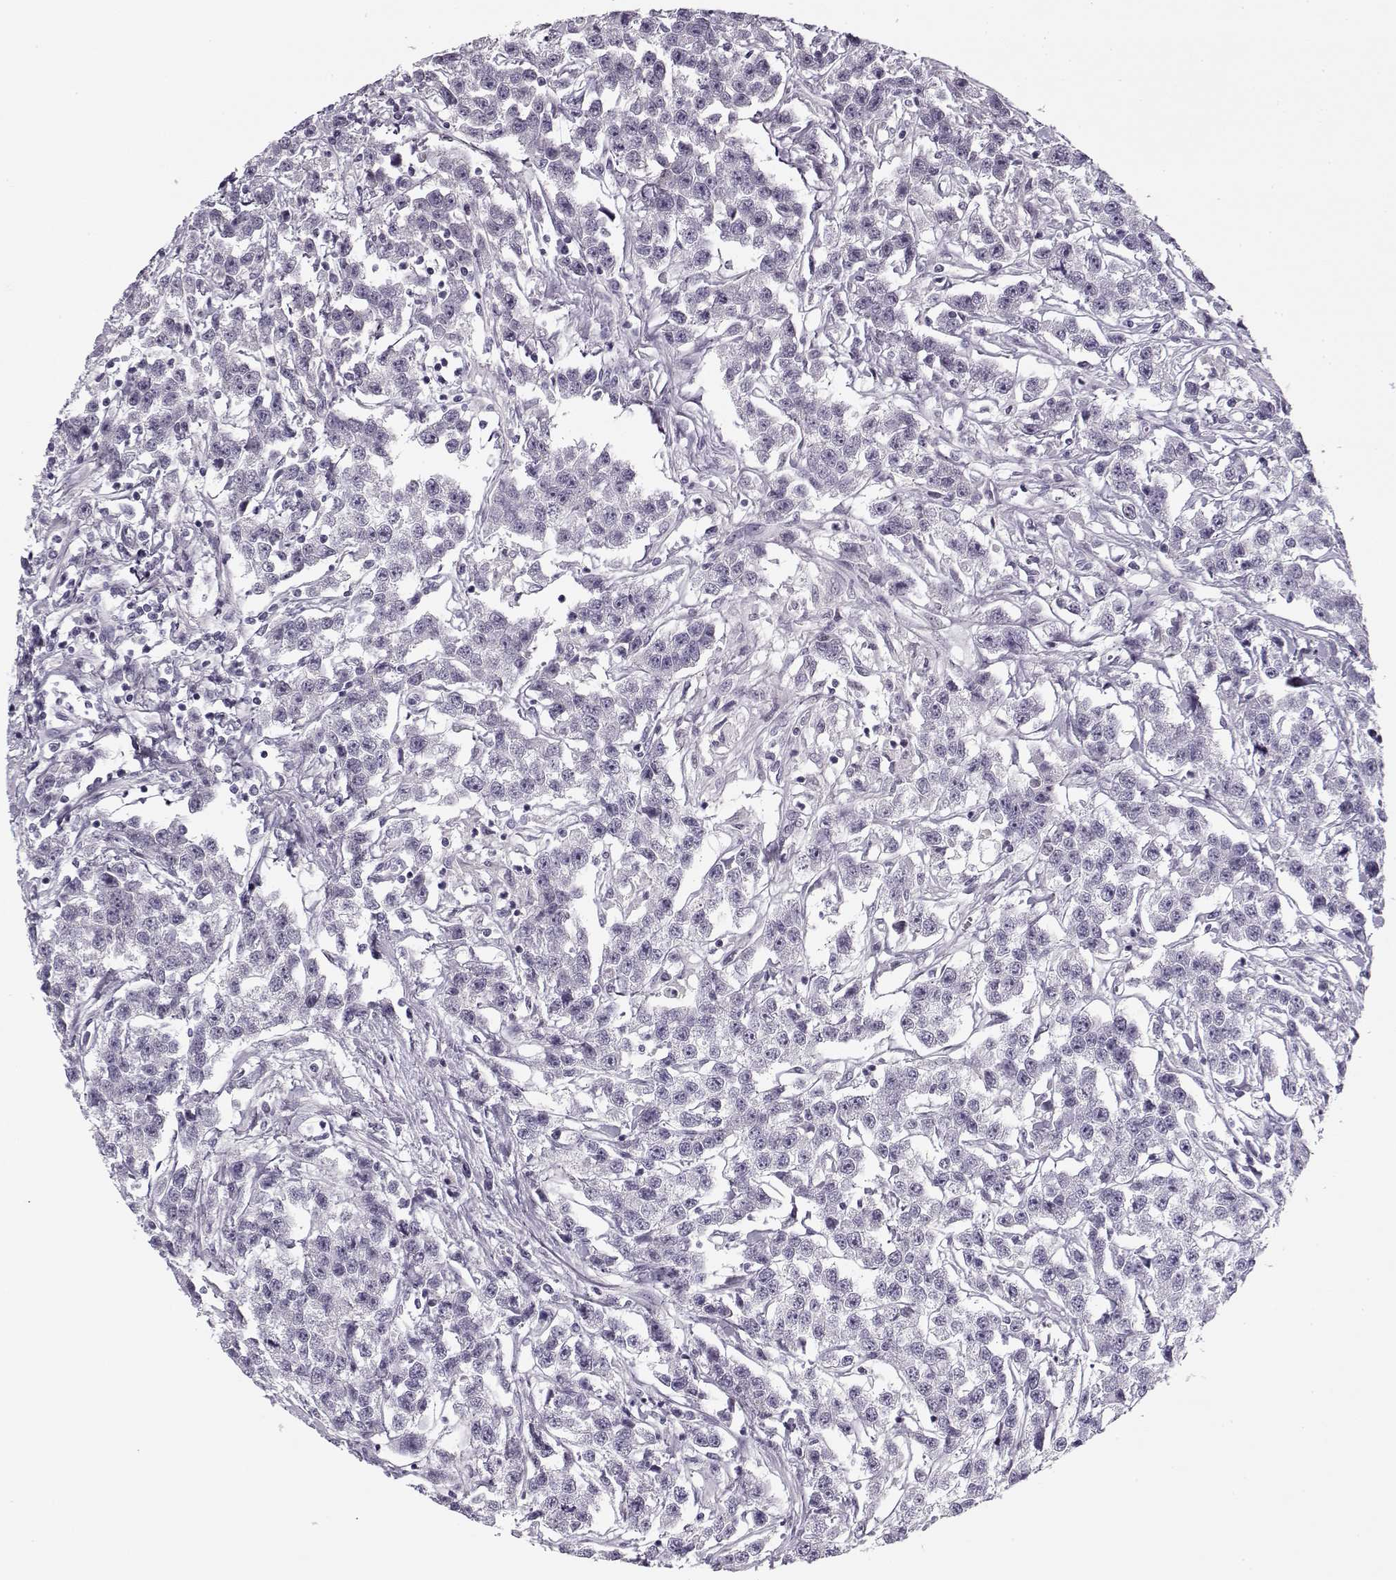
{"staining": {"intensity": "negative", "quantity": "none", "location": "none"}, "tissue": "testis cancer", "cell_type": "Tumor cells", "image_type": "cancer", "snomed": [{"axis": "morphology", "description": "Seminoma, NOS"}, {"axis": "topography", "description": "Testis"}], "caption": "Photomicrograph shows no protein expression in tumor cells of testis cancer (seminoma) tissue.", "gene": "PNMT", "patient": {"sex": "male", "age": 59}}